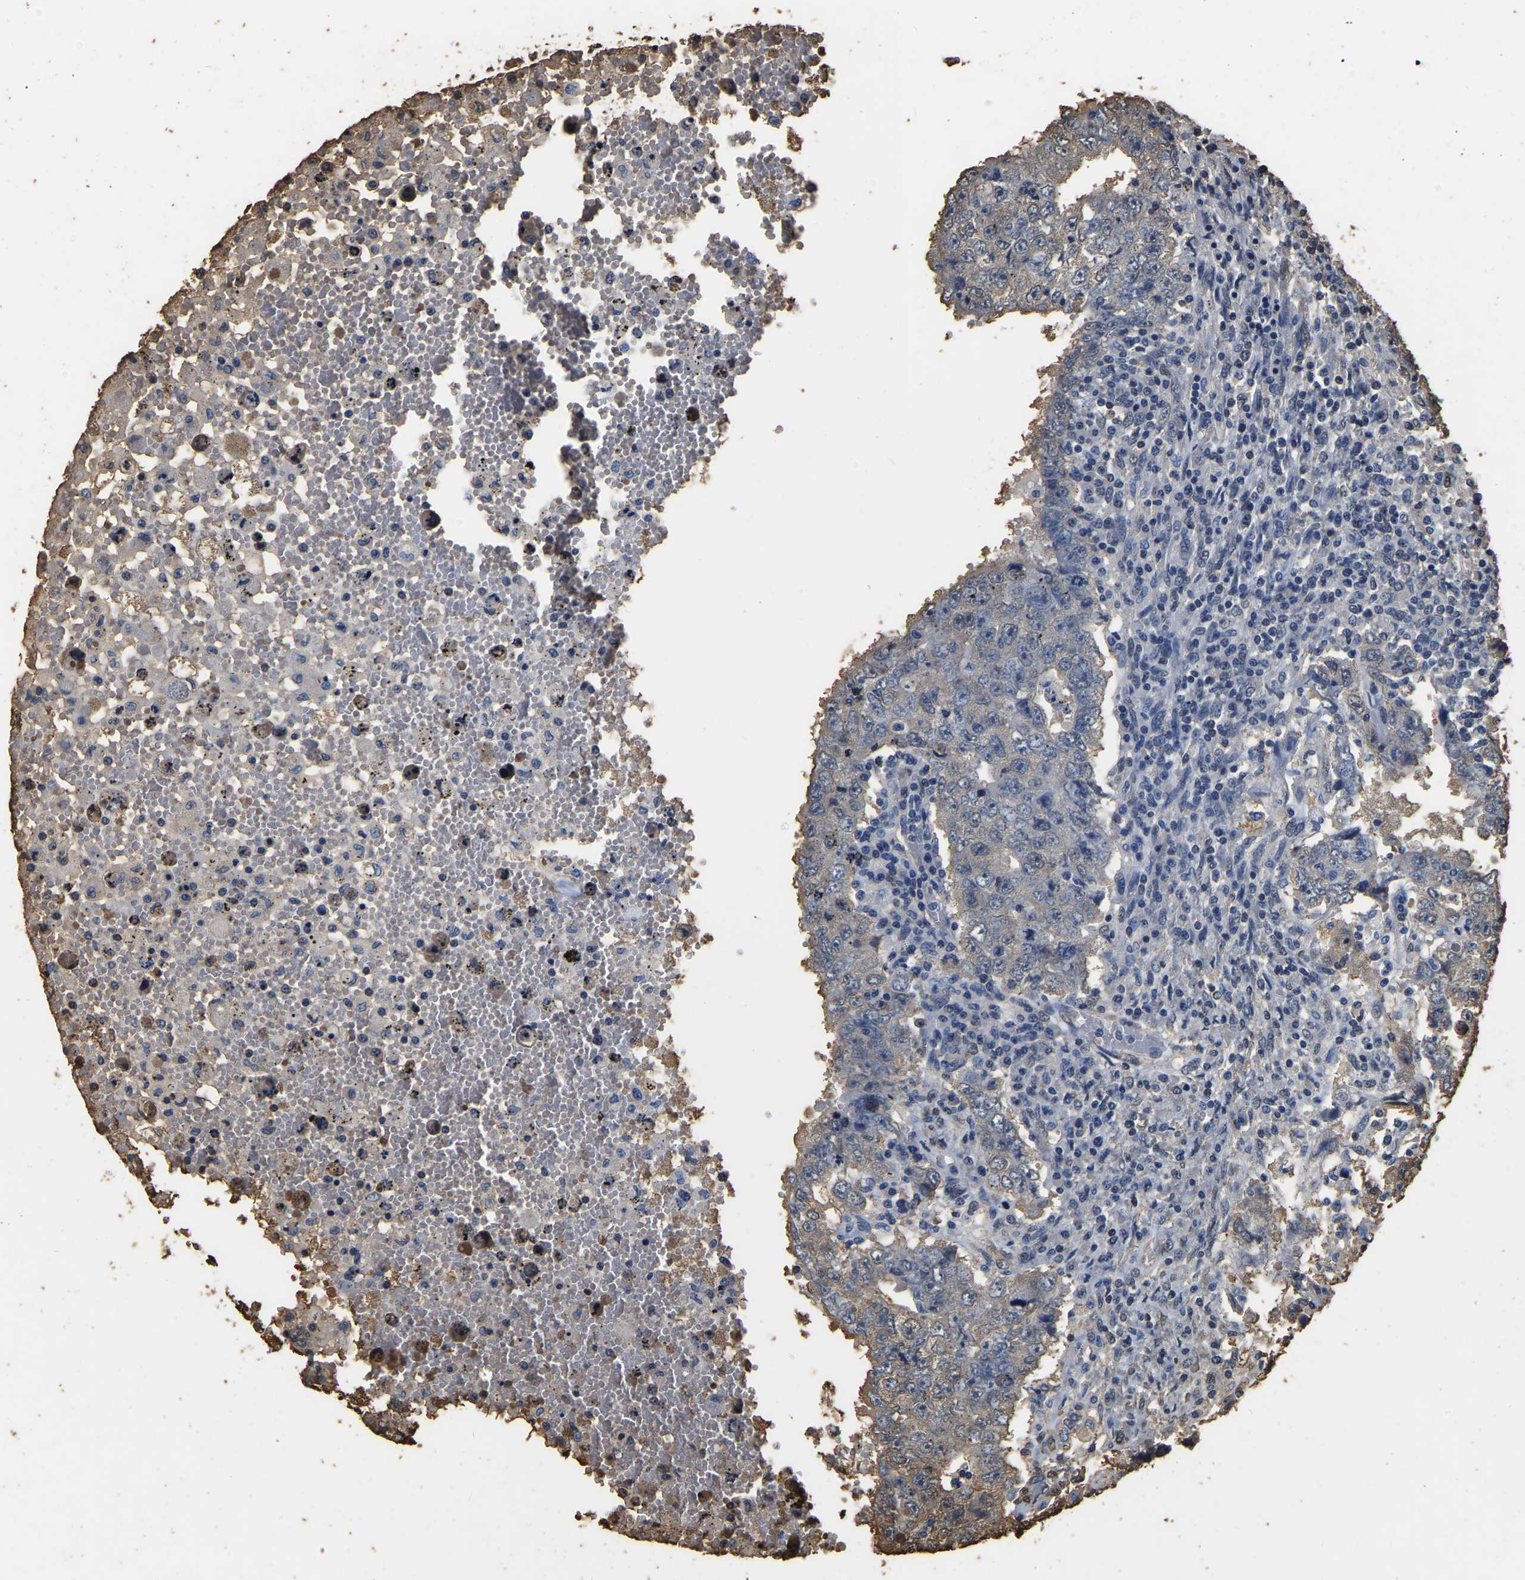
{"staining": {"intensity": "moderate", "quantity": "<25%", "location": "cytoplasmic/membranous"}, "tissue": "testis cancer", "cell_type": "Tumor cells", "image_type": "cancer", "snomed": [{"axis": "morphology", "description": "Carcinoma, Embryonal, NOS"}, {"axis": "topography", "description": "Testis"}], "caption": "Testis cancer (embryonal carcinoma) stained for a protein (brown) exhibits moderate cytoplasmic/membranous positive staining in approximately <25% of tumor cells.", "gene": "LDHB", "patient": {"sex": "male", "age": 26}}